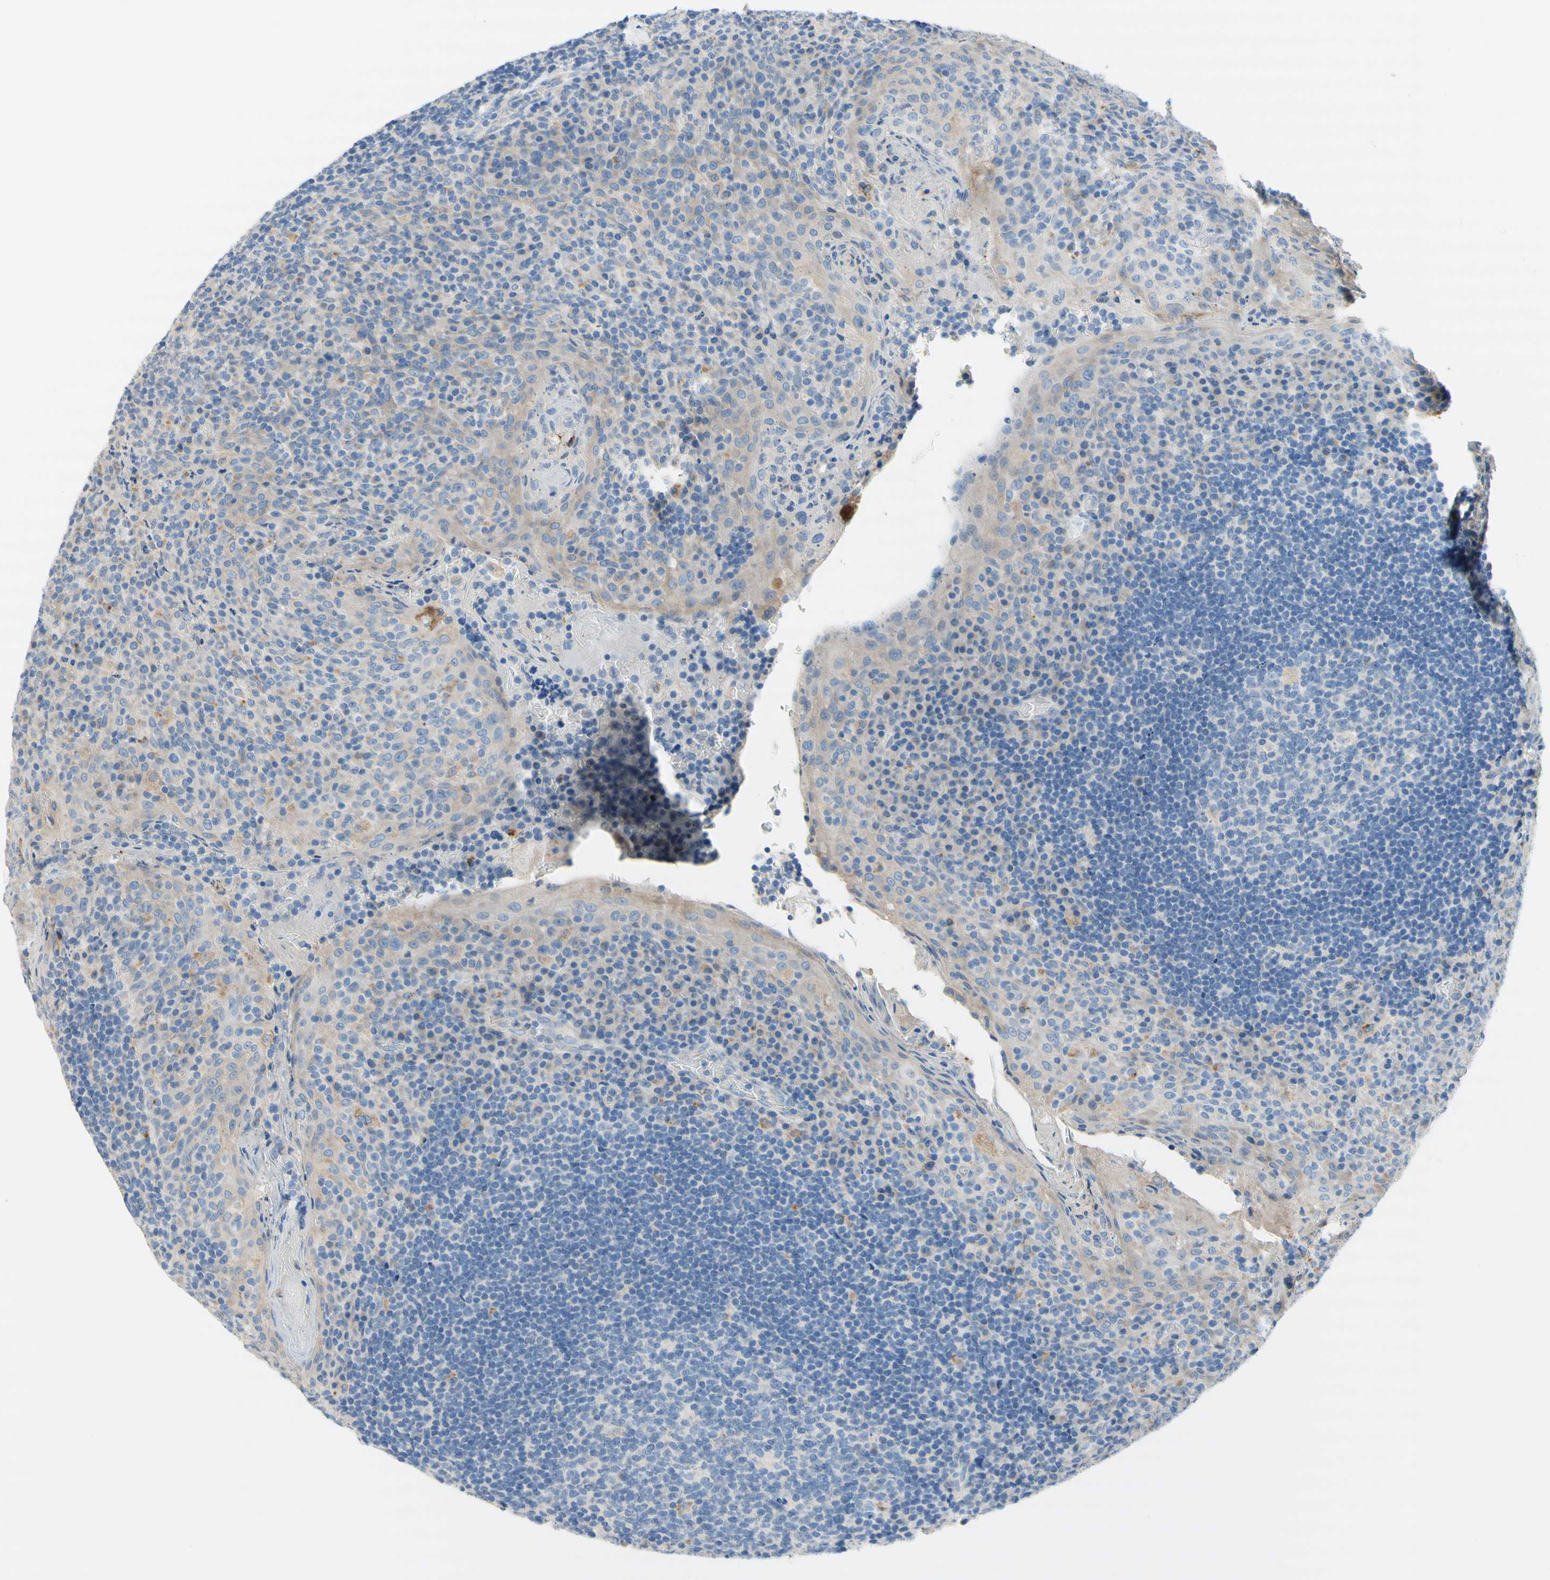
{"staining": {"intensity": "negative", "quantity": "none", "location": "none"}, "tissue": "tonsil", "cell_type": "Germinal center cells", "image_type": "normal", "snomed": [{"axis": "morphology", "description": "Normal tissue, NOS"}, {"axis": "topography", "description": "Tonsil"}], "caption": "Human tonsil stained for a protein using immunohistochemistry (IHC) demonstrates no expression in germinal center cells.", "gene": "F3", "patient": {"sex": "male", "age": 17}}